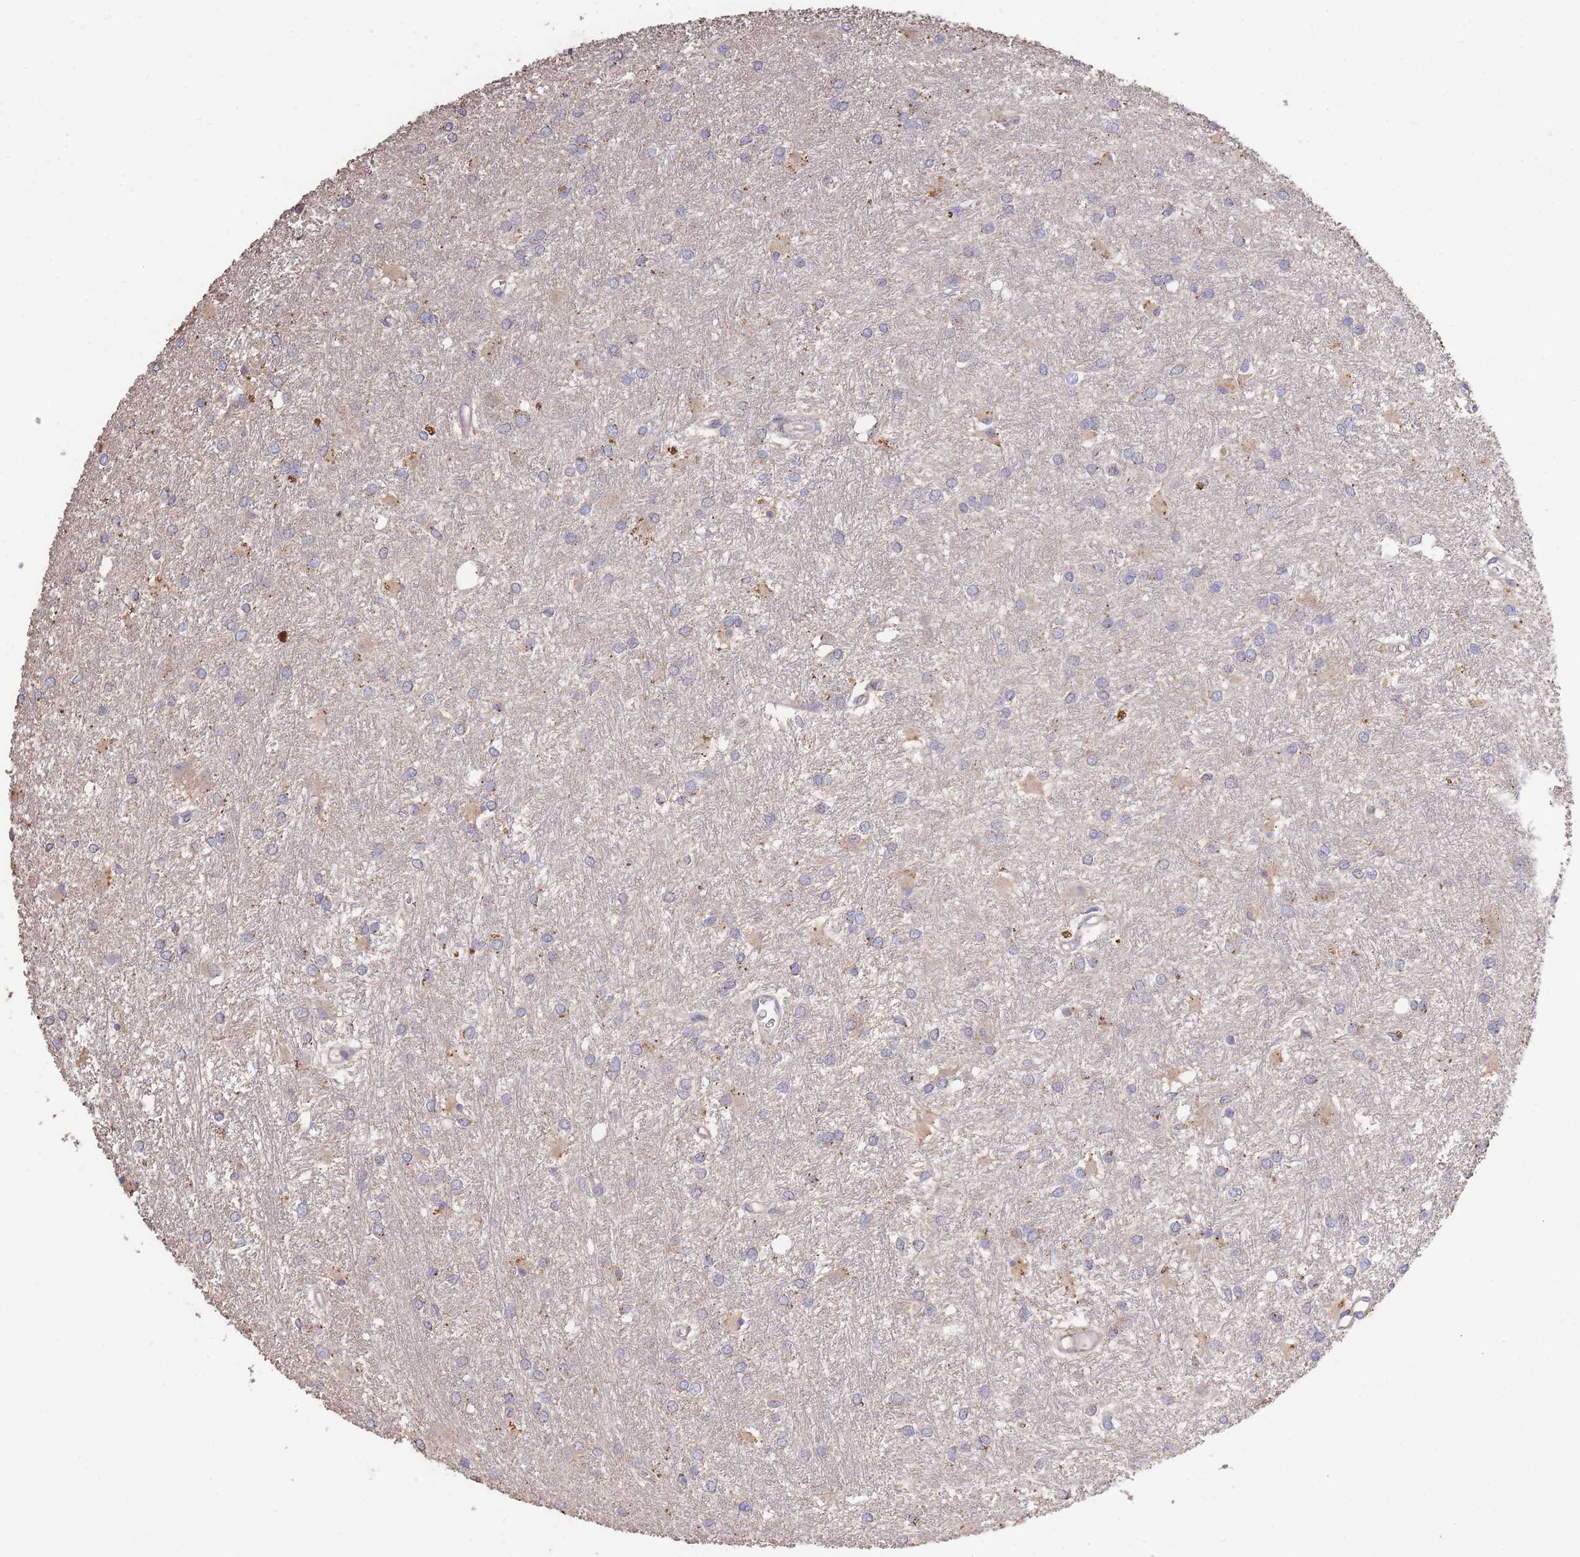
{"staining": {"intensity": "negative", "quantity": "none", "location": "none"}, "tissue": "glioma", "cell_type": "Tumor cells", "image_type": "cancer", "snomed": [{"axis": "morphology", "description": "Glioma, malignant, High grade"}, {"axis": "topography", "description": "Brain"}], "caption": "Malignant high-grade glioma stained for a protein using immunohistochemistry (IHC) demonstrates no staining tumor cells.", "gene": "CENPM", "patient": {"sex": "female", "age": 50}}